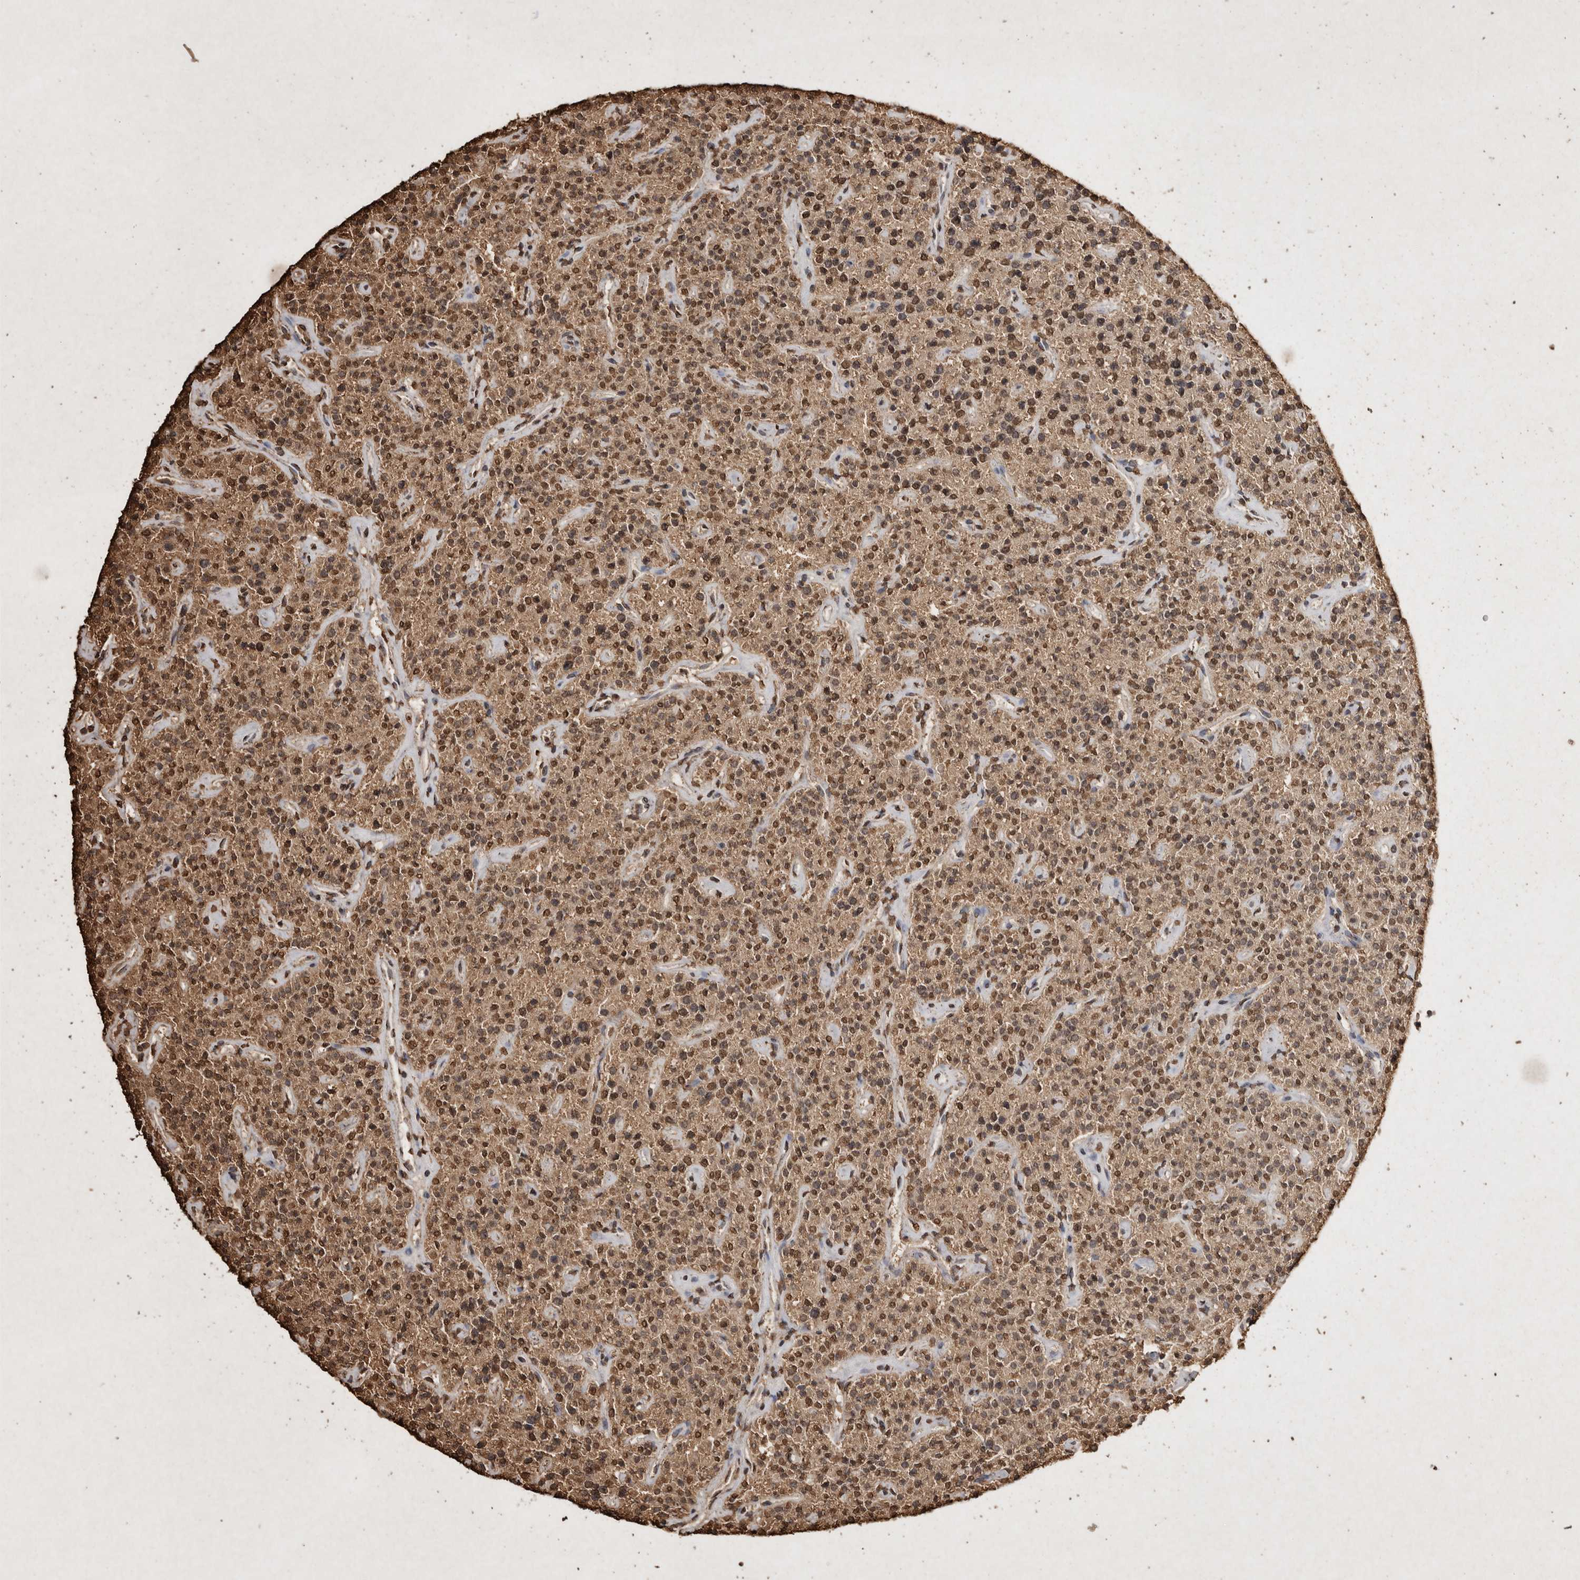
{"staining": {"intensity": "strong", "quantity": ">75%", "location": "cytoplasmic/membranous,nuclear"}, "tissue": "parathyroid gland", "cell_type": "Glandular cells", "image_type": "normal", "snomed": [{"axis": "morphology", "description": "Normal tissue, NOS"}, {"axis": "topography", "description": "Parathyroid gland"}], "caption": "Immunohistochemical staining of unremarkable parathyroid gland reveals strong cytoplasmic/membranous,nuclear protein positivity in about >75% of glandular cells.", "gene": "FSTL3", "patient": {"sex": "male", "age": 46}}